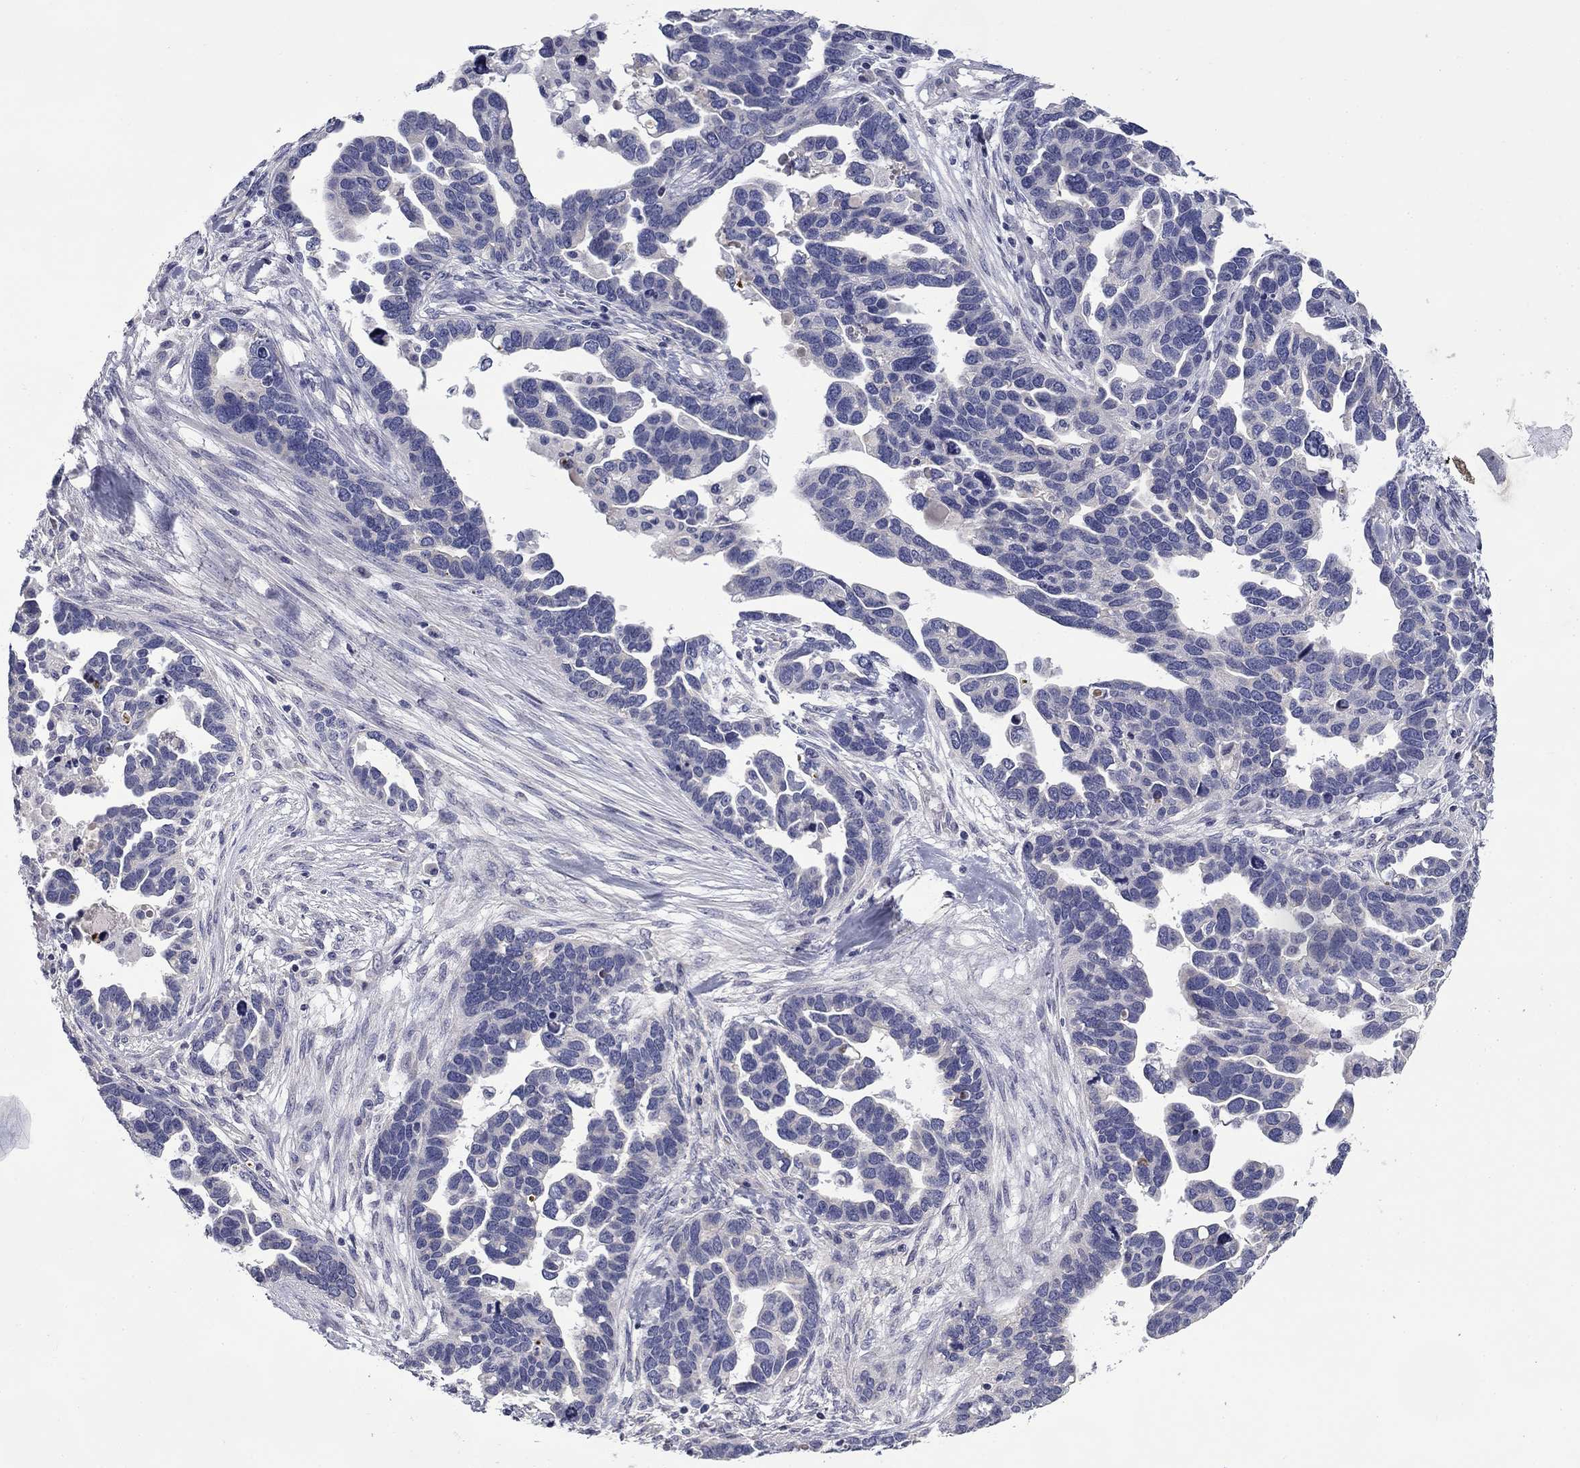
{"staining": {"intensity": "negative", "quantity": "none", "location": "none"}, "tissue": "ovarian cancer", "cell_type": "Tumor cells", "image_type": "cancer", "snomed": [{"axis": "morphology", "description": "Cystadenocarcinoma, serous, NOS"}, {"axis": "topography", "description": "Ovary"}], "caption": "Tumor cells are negative for protein expression in human ovarian cancer.", "gene": "SPATA7", "patient": {"sex": "female", "age": 54}}